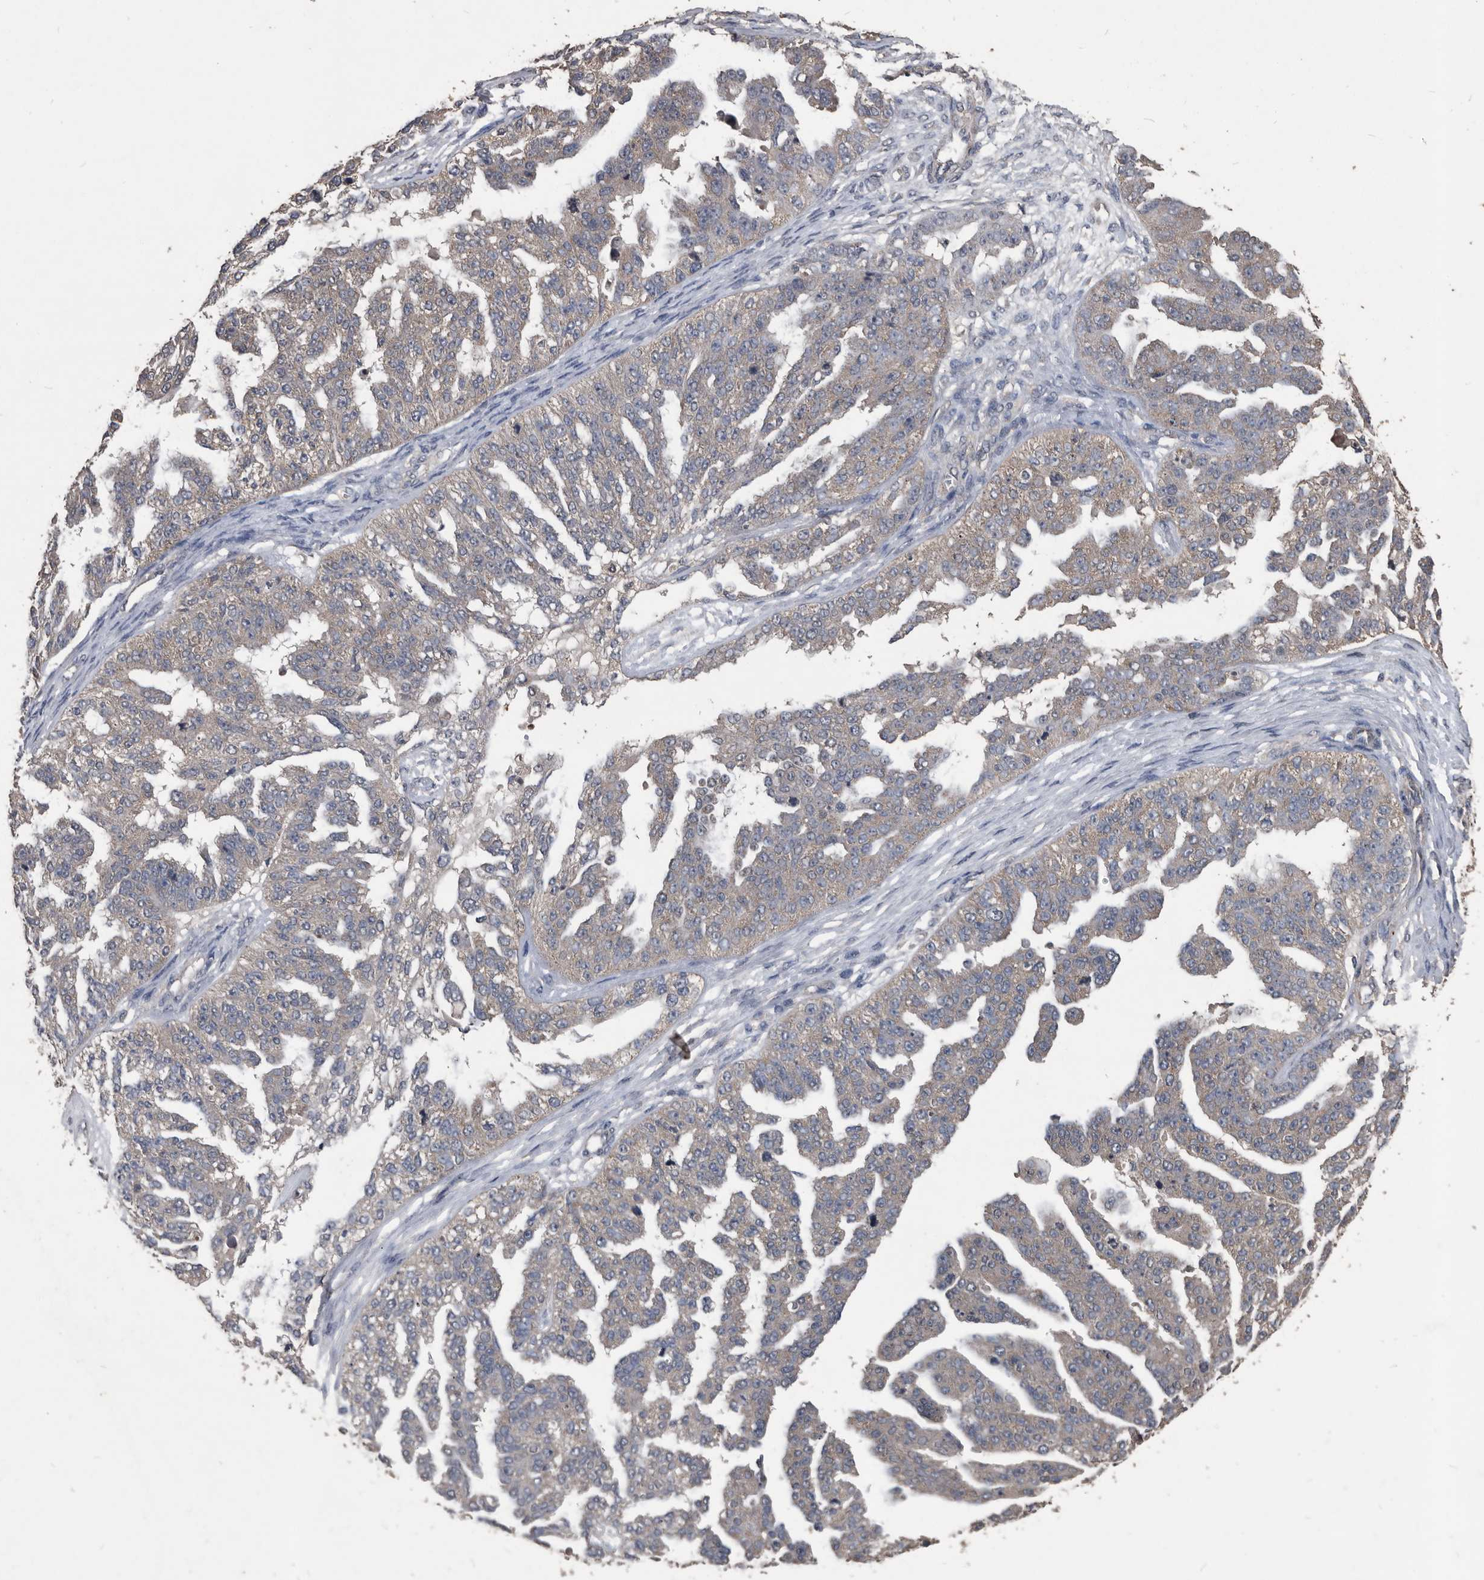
{"staining": {"intensity": "negative", "quantity": "none", "location": "none"}, "tissue": "ovarian cancer", "cell_type": "Tumor cells", "image_type": "cancer", "snomed": [{"axis": "morphology", "description": "Cystadenocarcinoma, serous, NOS"}, {"axis": "topography", "description": "Ovary"}], "caption": "Tumor cells are negative for brown protein staining in ovarian cancer.", "gene": "NRBP1", "patient": {"sex": "female", "age": 58}}